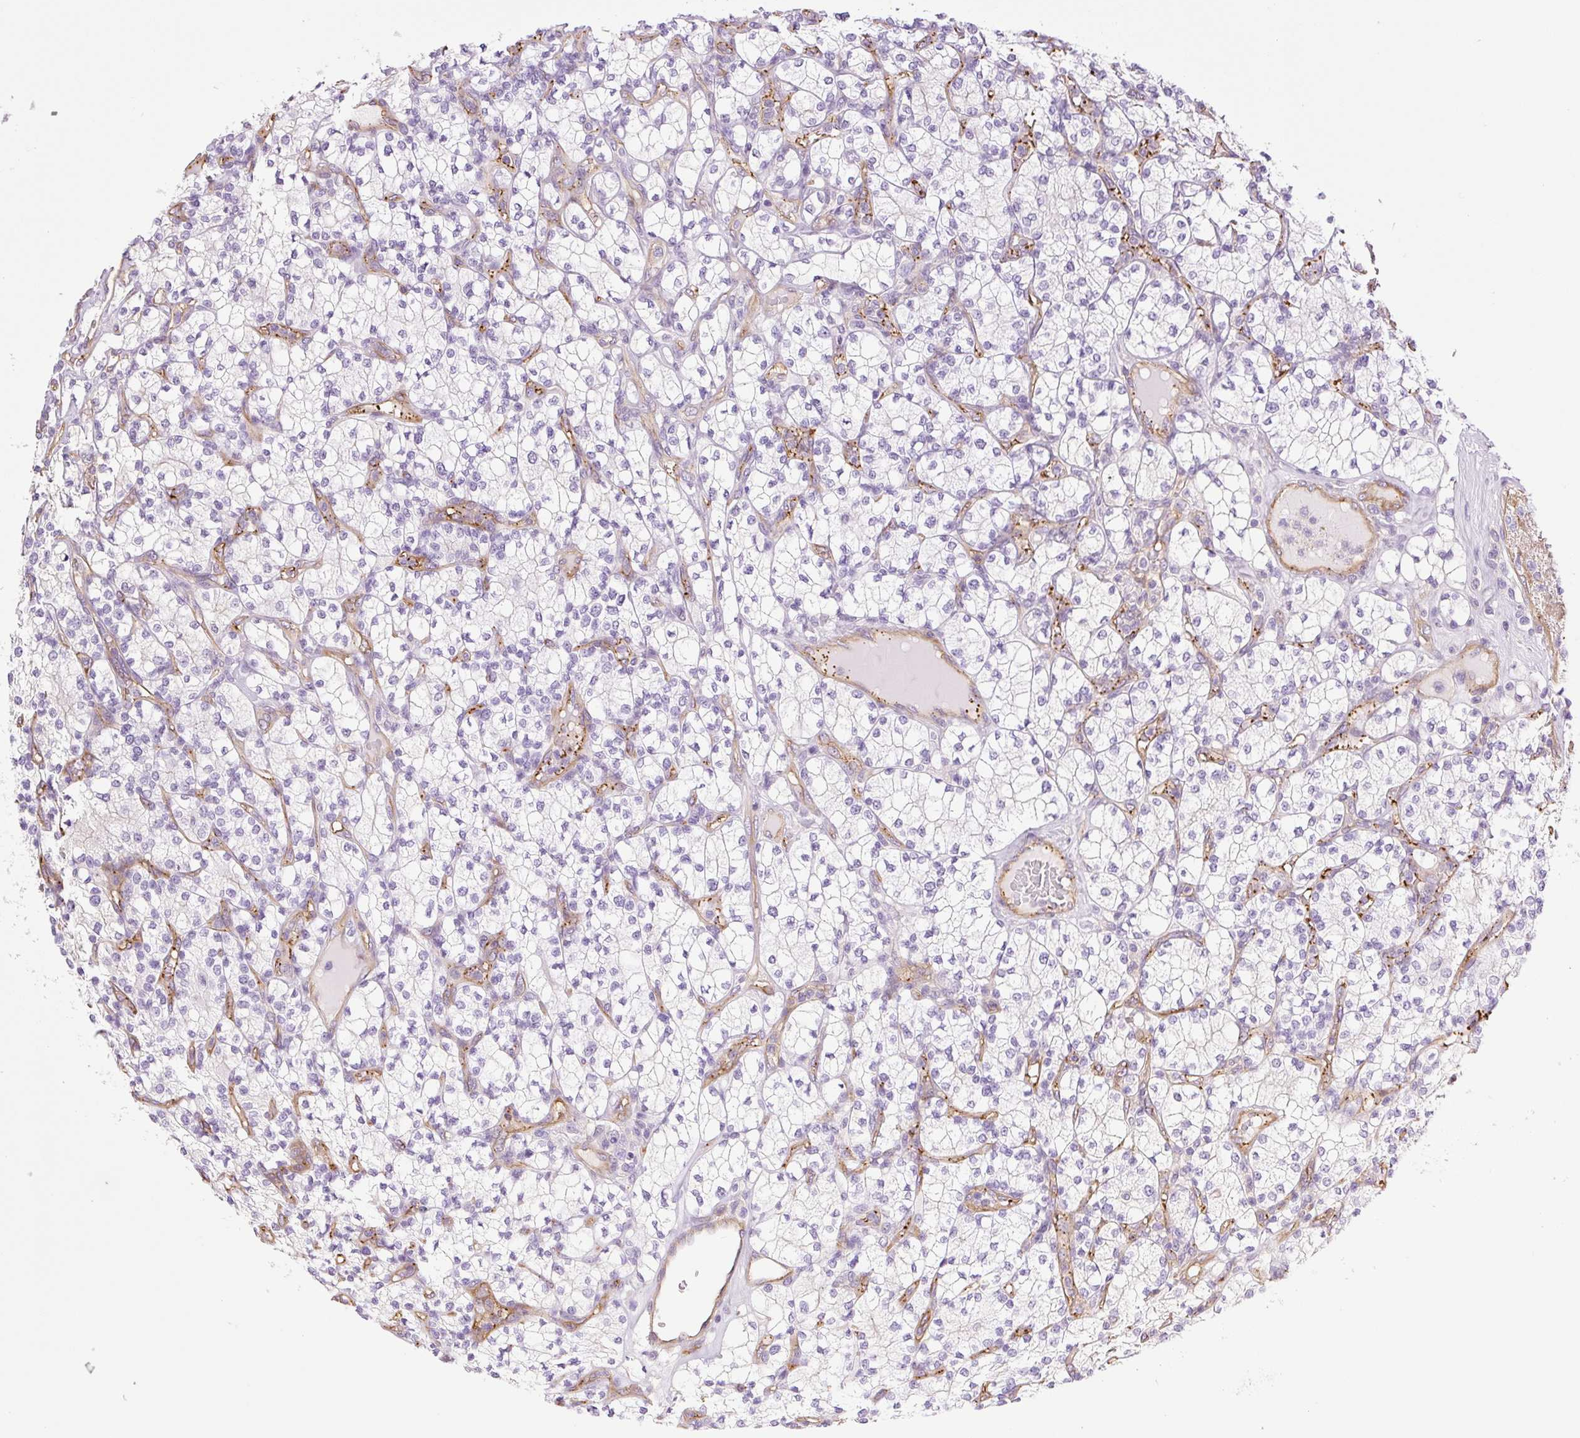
{"staining": {"intensity": "negative", "quantity": "none", "location": "none"}, "tissue": "renal cancer", "cell_type": "Tumor cells", "image_type": "cancer", "snomed": [{"axis": "morphology", "description": "Adenocarcinoma, NOS"}, {"axis": "topography", "description": "Kidney"}], "caption": "IHC photomicrograph of renal cancer stained for a protein (brown), which shows no staining in tumor cells.", "gene": "EHD3", "patient": {"sex": "male", "age": 77}}